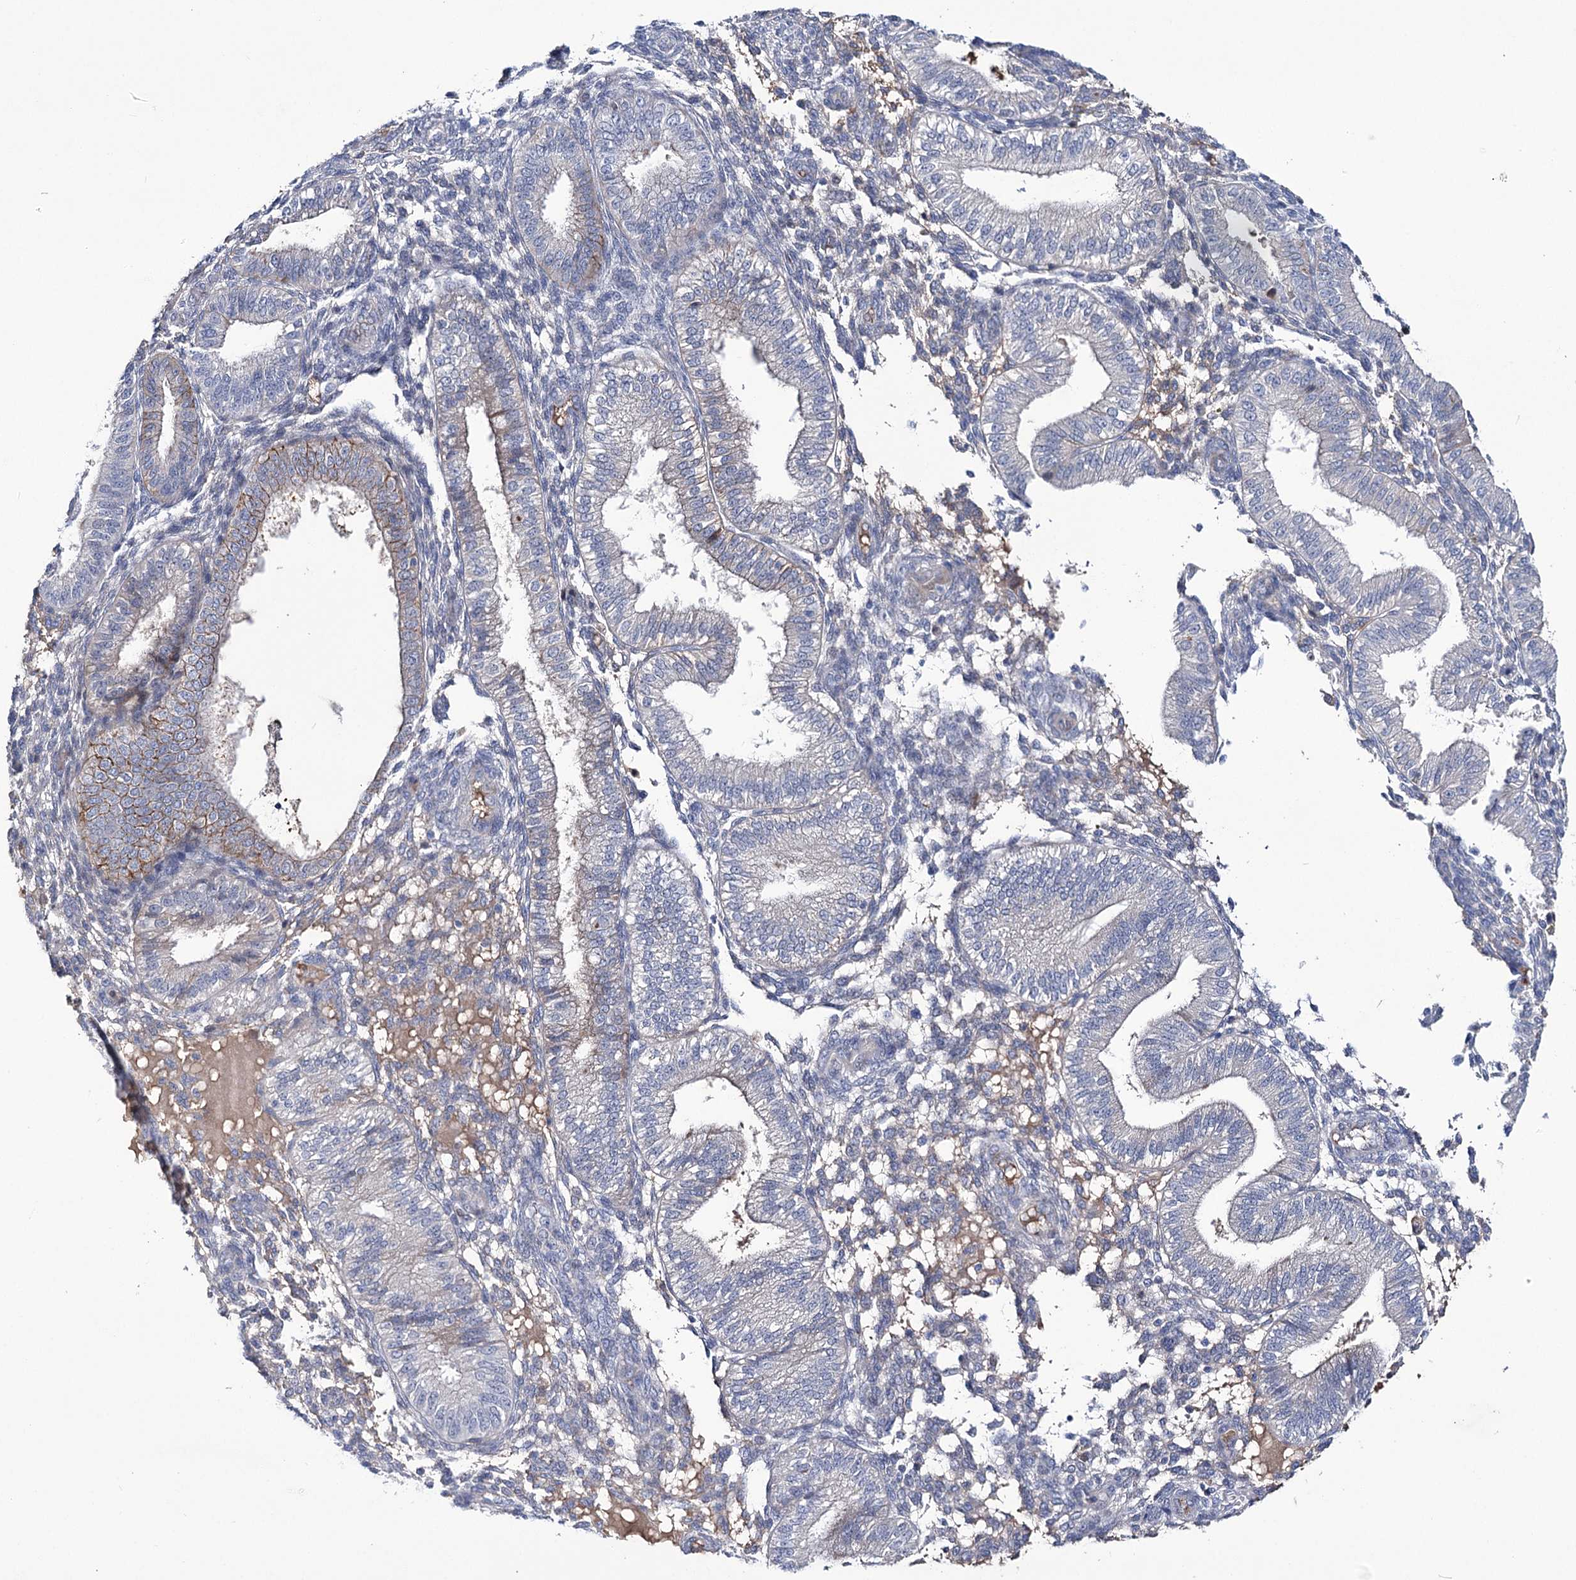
{"staining": {"intensity": "negative", "quantity": "none", "location": "none"}, "tissue": "endometrium", "cell_type": "Cells in endometrial stroma", "image_type": "normal", "snomed": [{"axis": "morphology", "description": "Normal tissue, NOS"}, {"axis": "topography", "description": "Endometrium"}], "caption": "Immunohistochemistry histopathology image of benign endometrium: human endometrium stained with DAB (3,3'-diaminobenzidine) shows no significant protein positivity in cells in endometrial stroma.", "gene": "CEP164", "patient": {"sex": "female", "age": 39}}